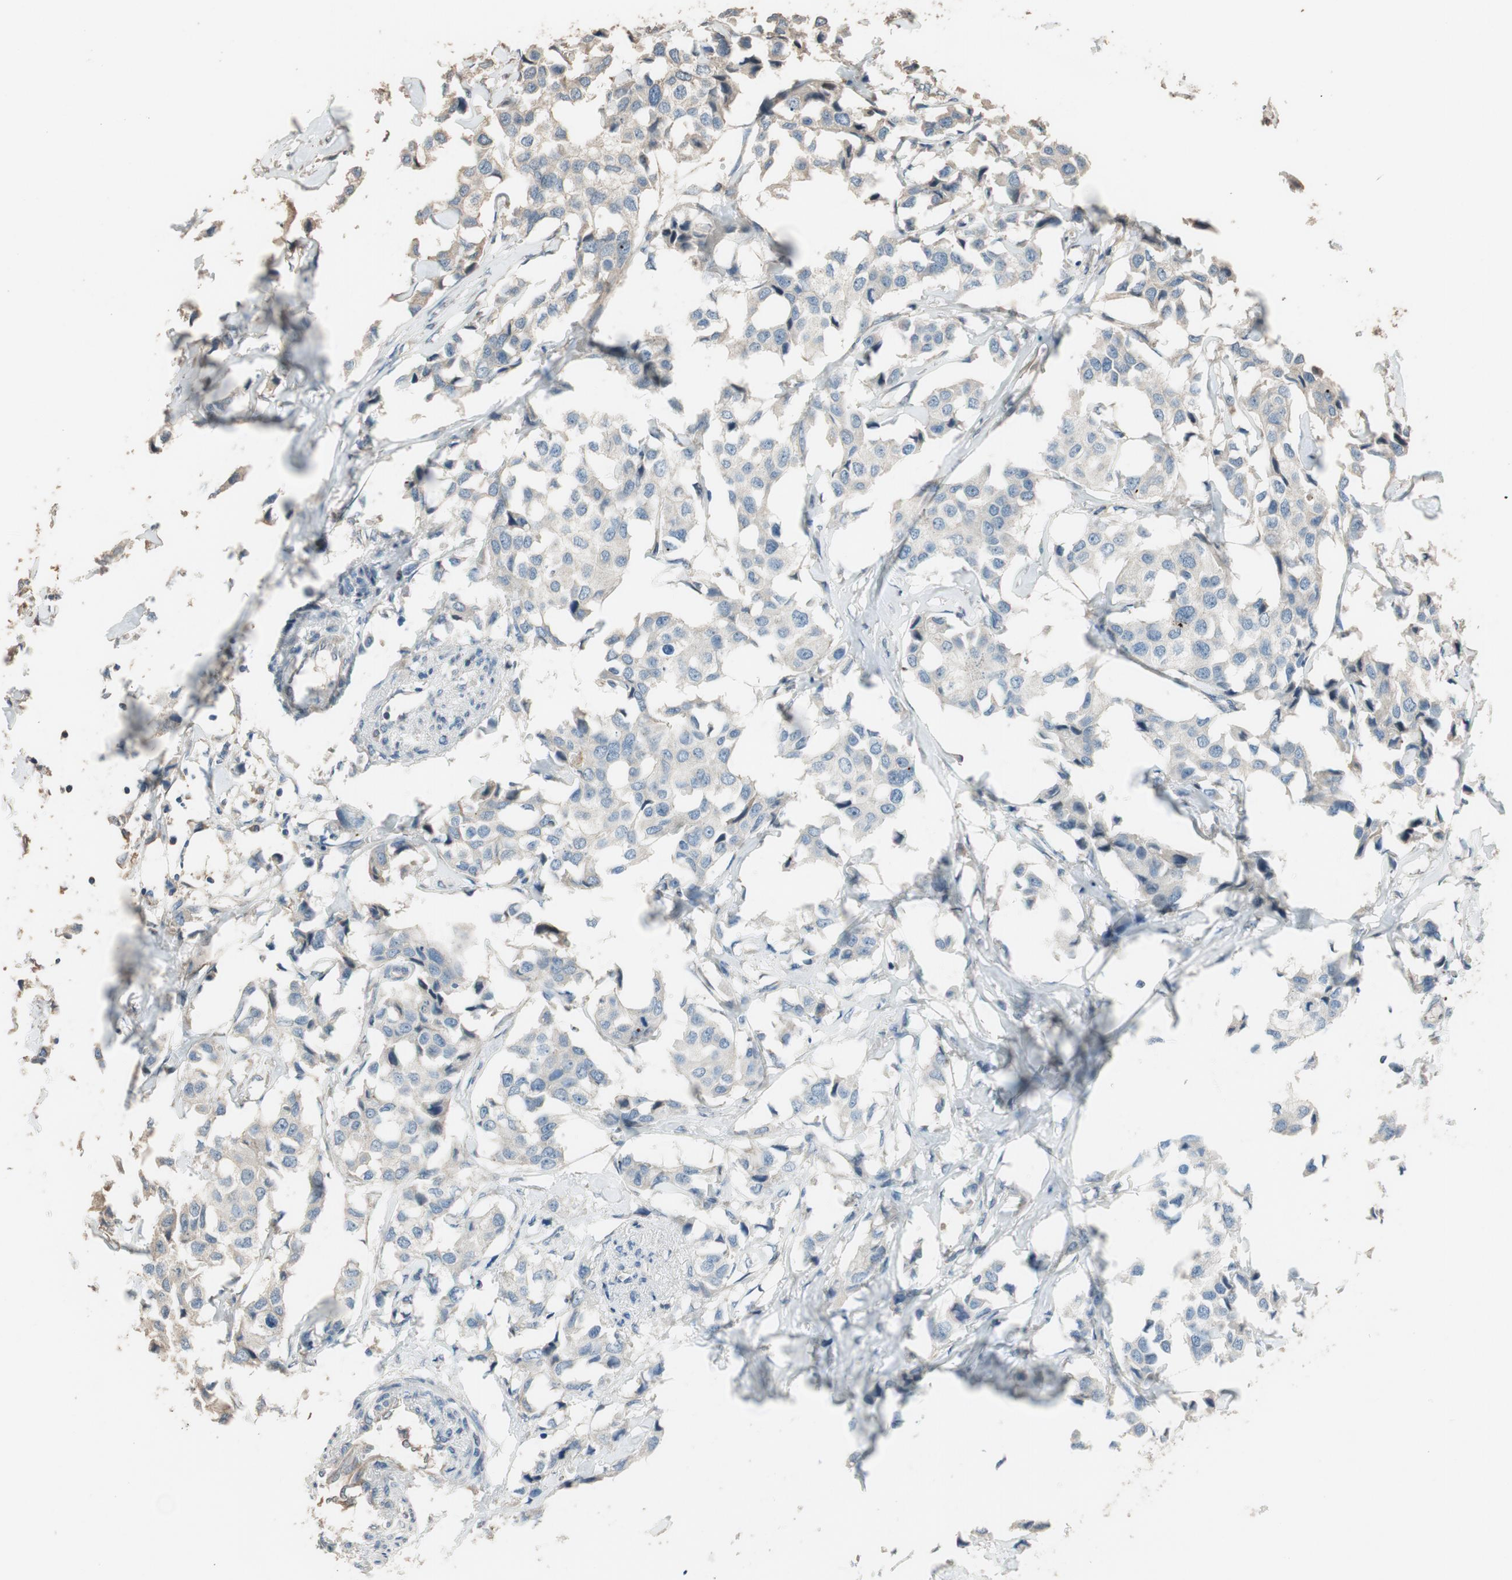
{"staining": {"intensity": "negative", "quantity": "none", "location": "none"}, "tissue": "breast cancer", "cell_type": "Tumor cells", "image_type": "cancer", "snomed": [{"axis": "morphology", "description": "Duct carcinoma"}, {"axis": "topography", "description": "Breast"}], "caption": "A photomicrograph of human breast cancer (invasive ductal carcinoma) is negative for staining in tumor cells.", "gene": "MST1R", "patient": {"sex": "female", "age": 80}}